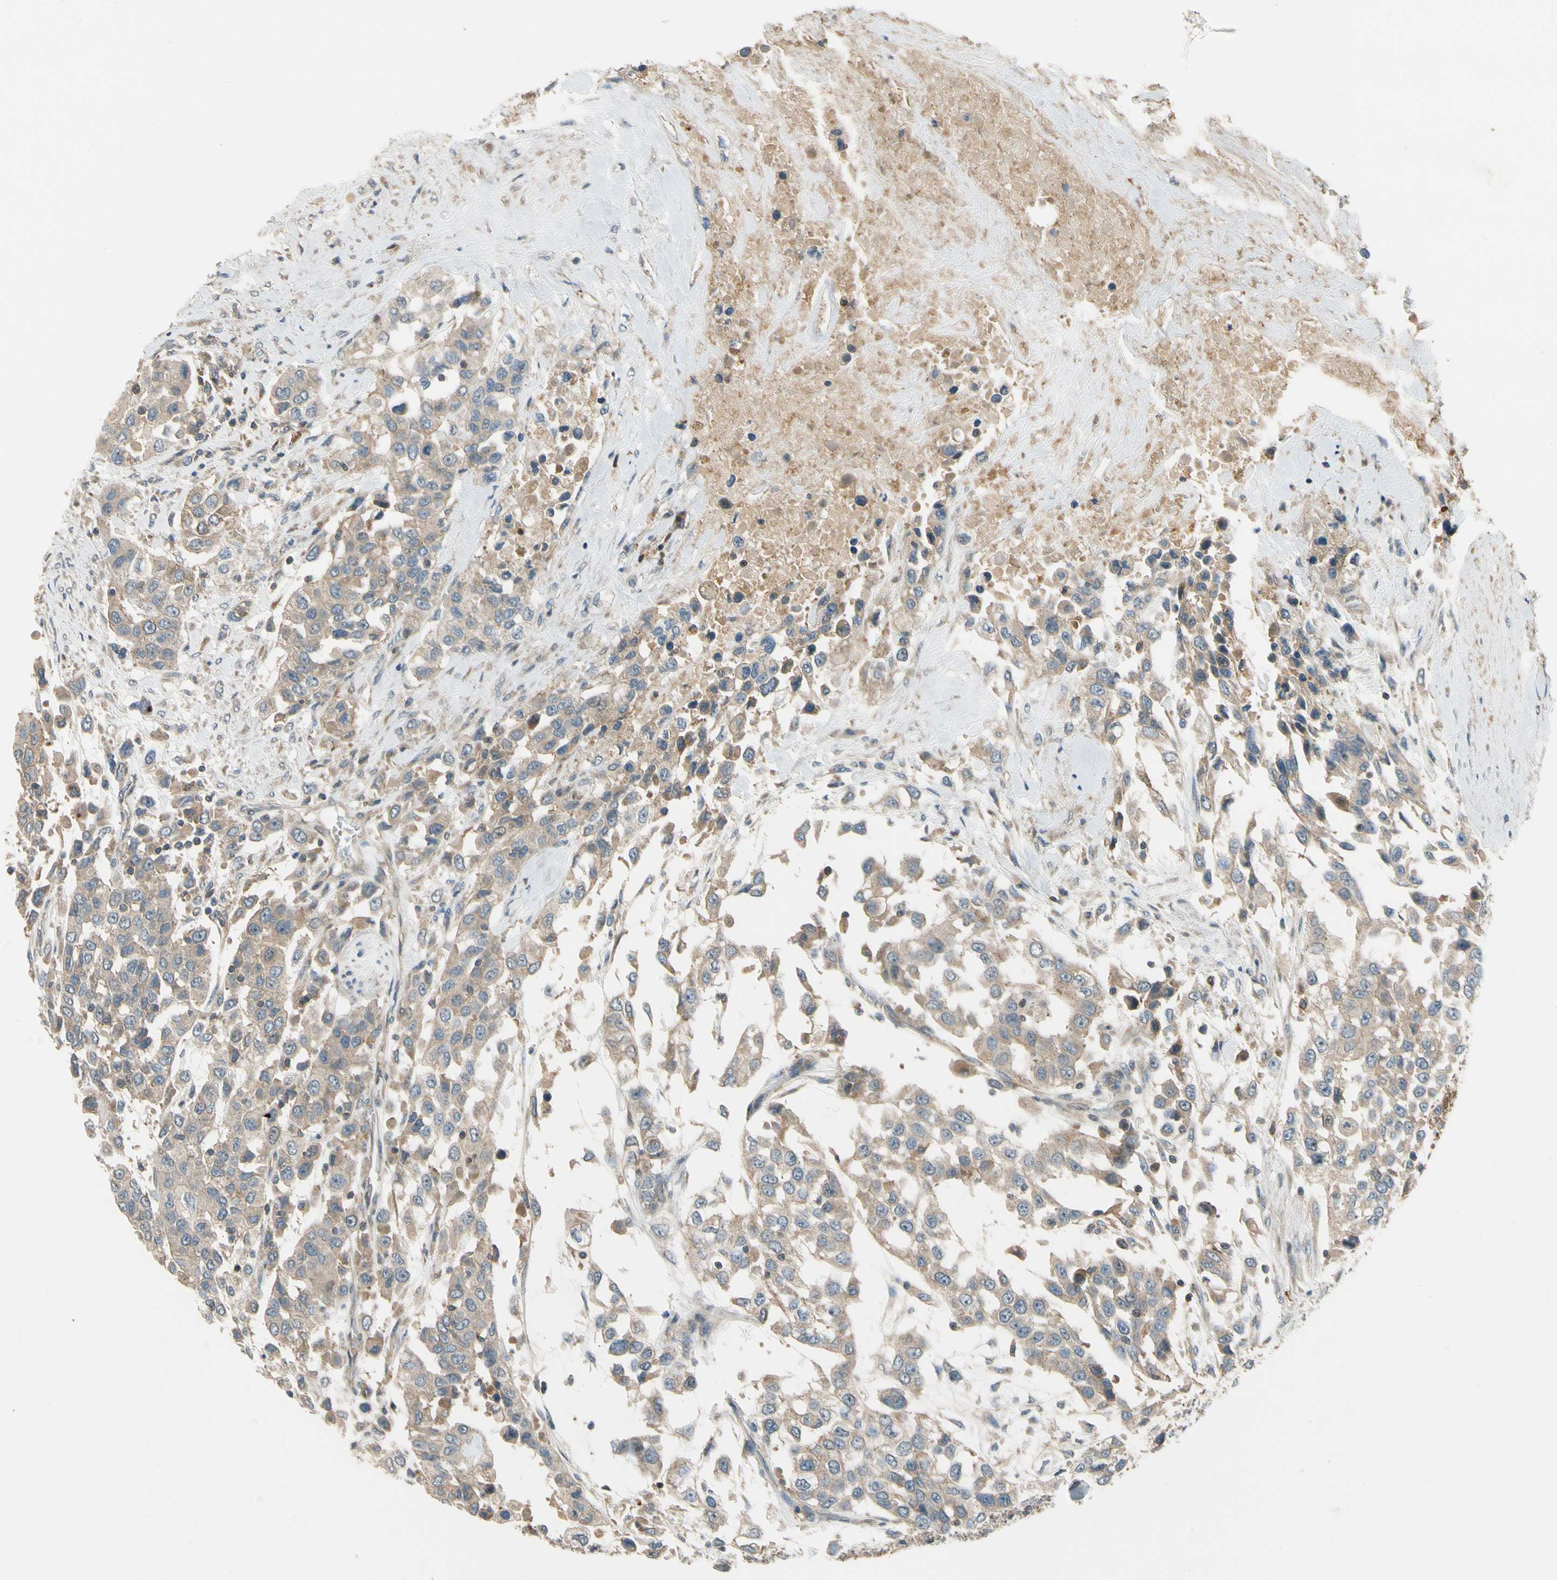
{"staining": {"intensity": "weak", "quantity": ">75%", "location": "cytoplasmic/membranous"}, "tissue": "urothelial cancer", "cell_type": "Tumor cells", "image_type": "cancer", "snomed": [{"axis": "morphology", "description": "Urothelial carcinoma, High grade"}, {"axis": "topography", "description": "Urinary bladder"}], "caption": "Tumor cells demonstrate weak cytoplasmic/membranous expression in approximately >75% of cells in urothelial carcinoma (high-grade).", "gene": "MST1R", "patient": {"sex": "female", "age": 80}}